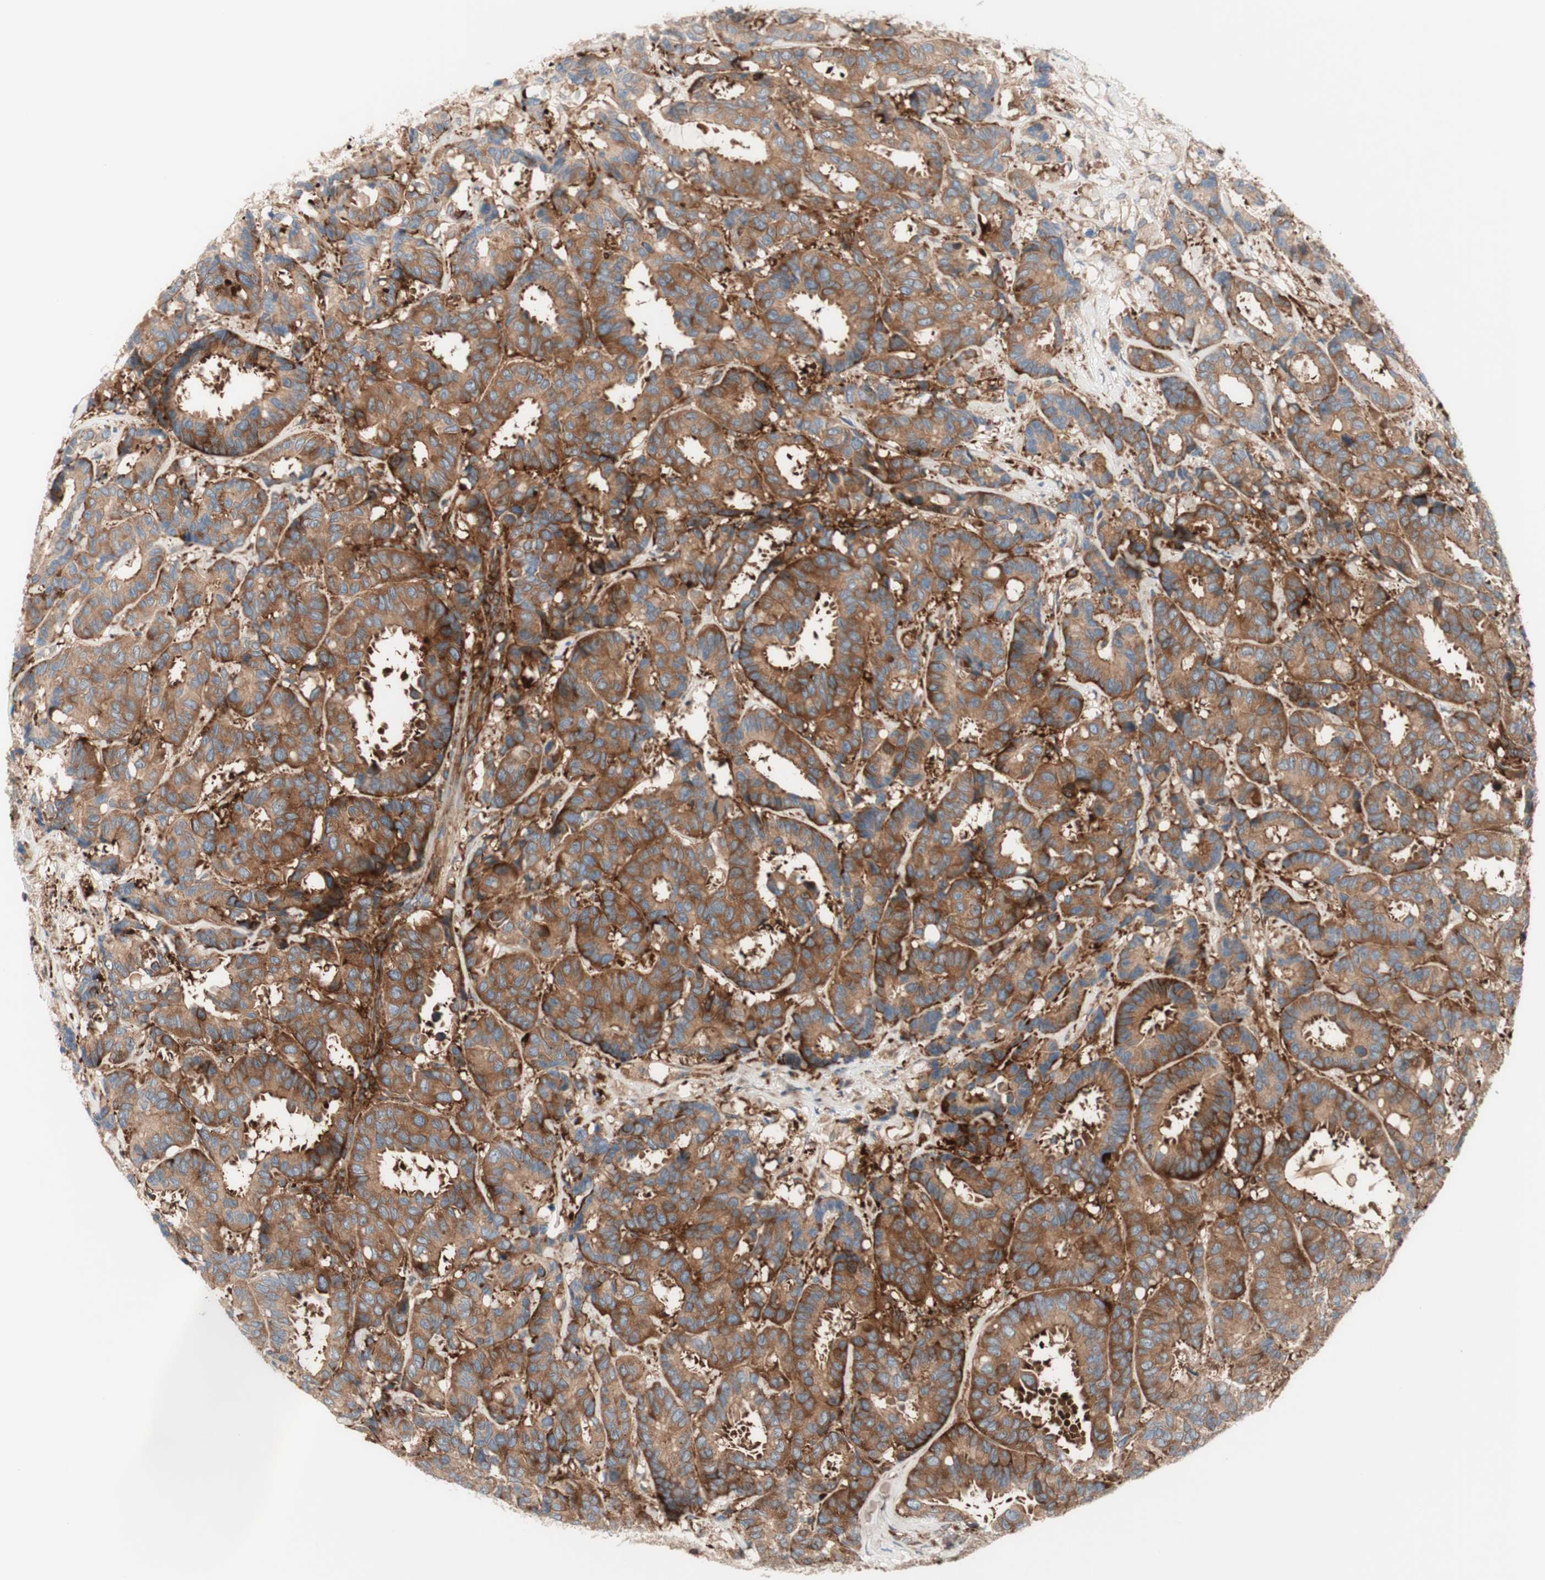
{"staining": {"intensity": "moderate", "quantity": ">75%", "location": "cytoplasmic/membranous"}, "tissue": "breast cancer", "cell_type": "Tumor cells", "image_type": "cancer", "snomed": [{"axis": "morphology", "description": "Duct carcinoma"}, {"axis": "topography", "description": "Breast"}], "caption": "Immunohistochemical staining of invasive ductal carcinoma (breast) shows moderate cytoplasmic/membranous protein expression in about >75% of tumor cells. The staining was performed using DAB, with brown indicating positive protein expression. Nuclei are stained blue with hematoxylin.", "gene": "CCN4", "patient": {"sex": "female", "age": 87}}